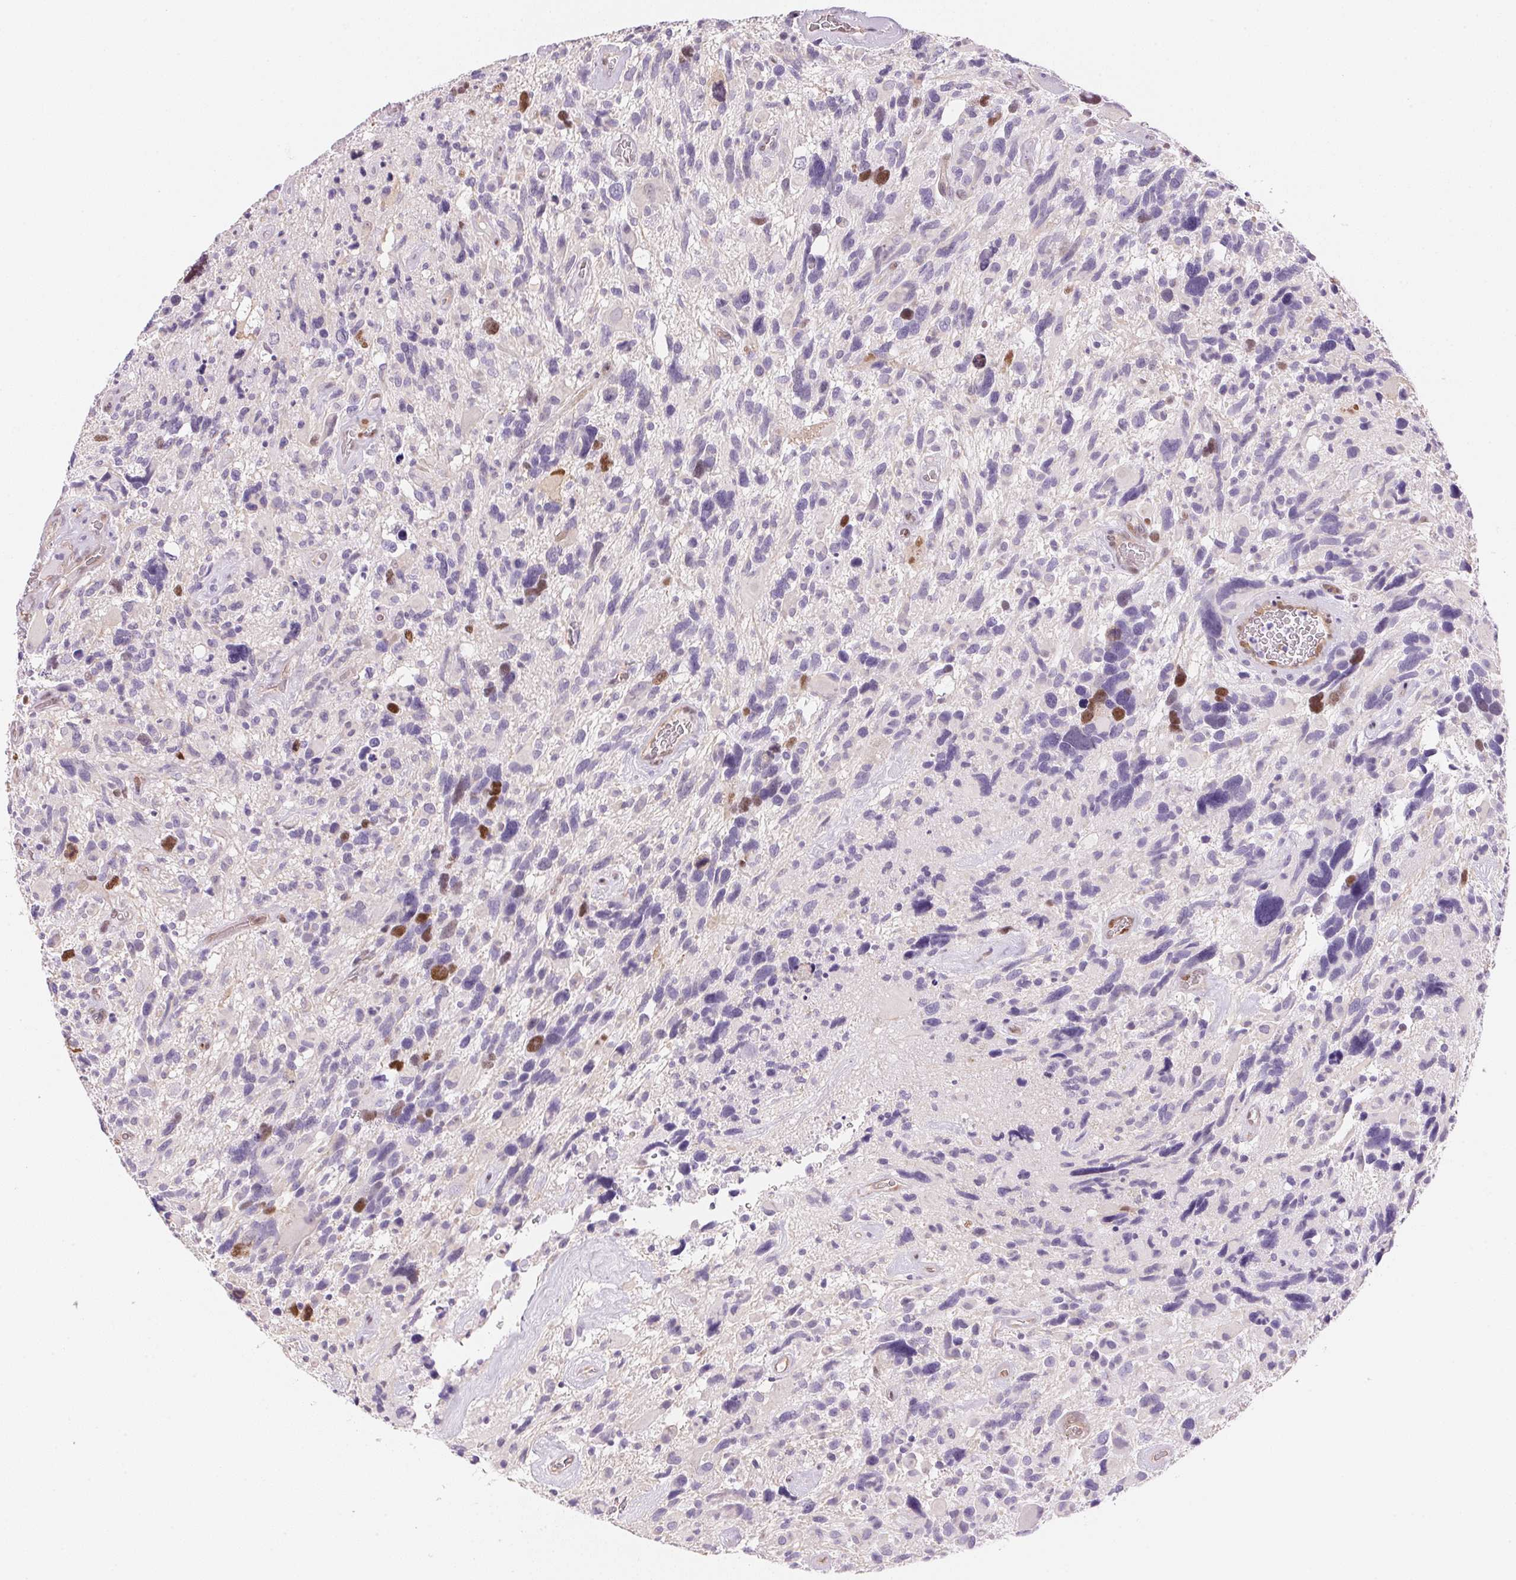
{"staining": {"intensity": "strong", "quantity": "<25%", "location": "nuclear"}, "tissue": "glioma", "cell_type": "Tumor cells", "image_type": "cancer", "snomed": [{"axis": "morphology", "description": "Glioma, malignant, High grade"}, {"axis": "topography", "description": "Brain"}], "caption": "A micrograph showing strong nuclear staining in about <25% of tumor cells in high-grade glioma (malignant), as visualized by brown immunohistochemical staining.", "gene": "SMTN", "patient": {"sex": "male", "age": 49}}